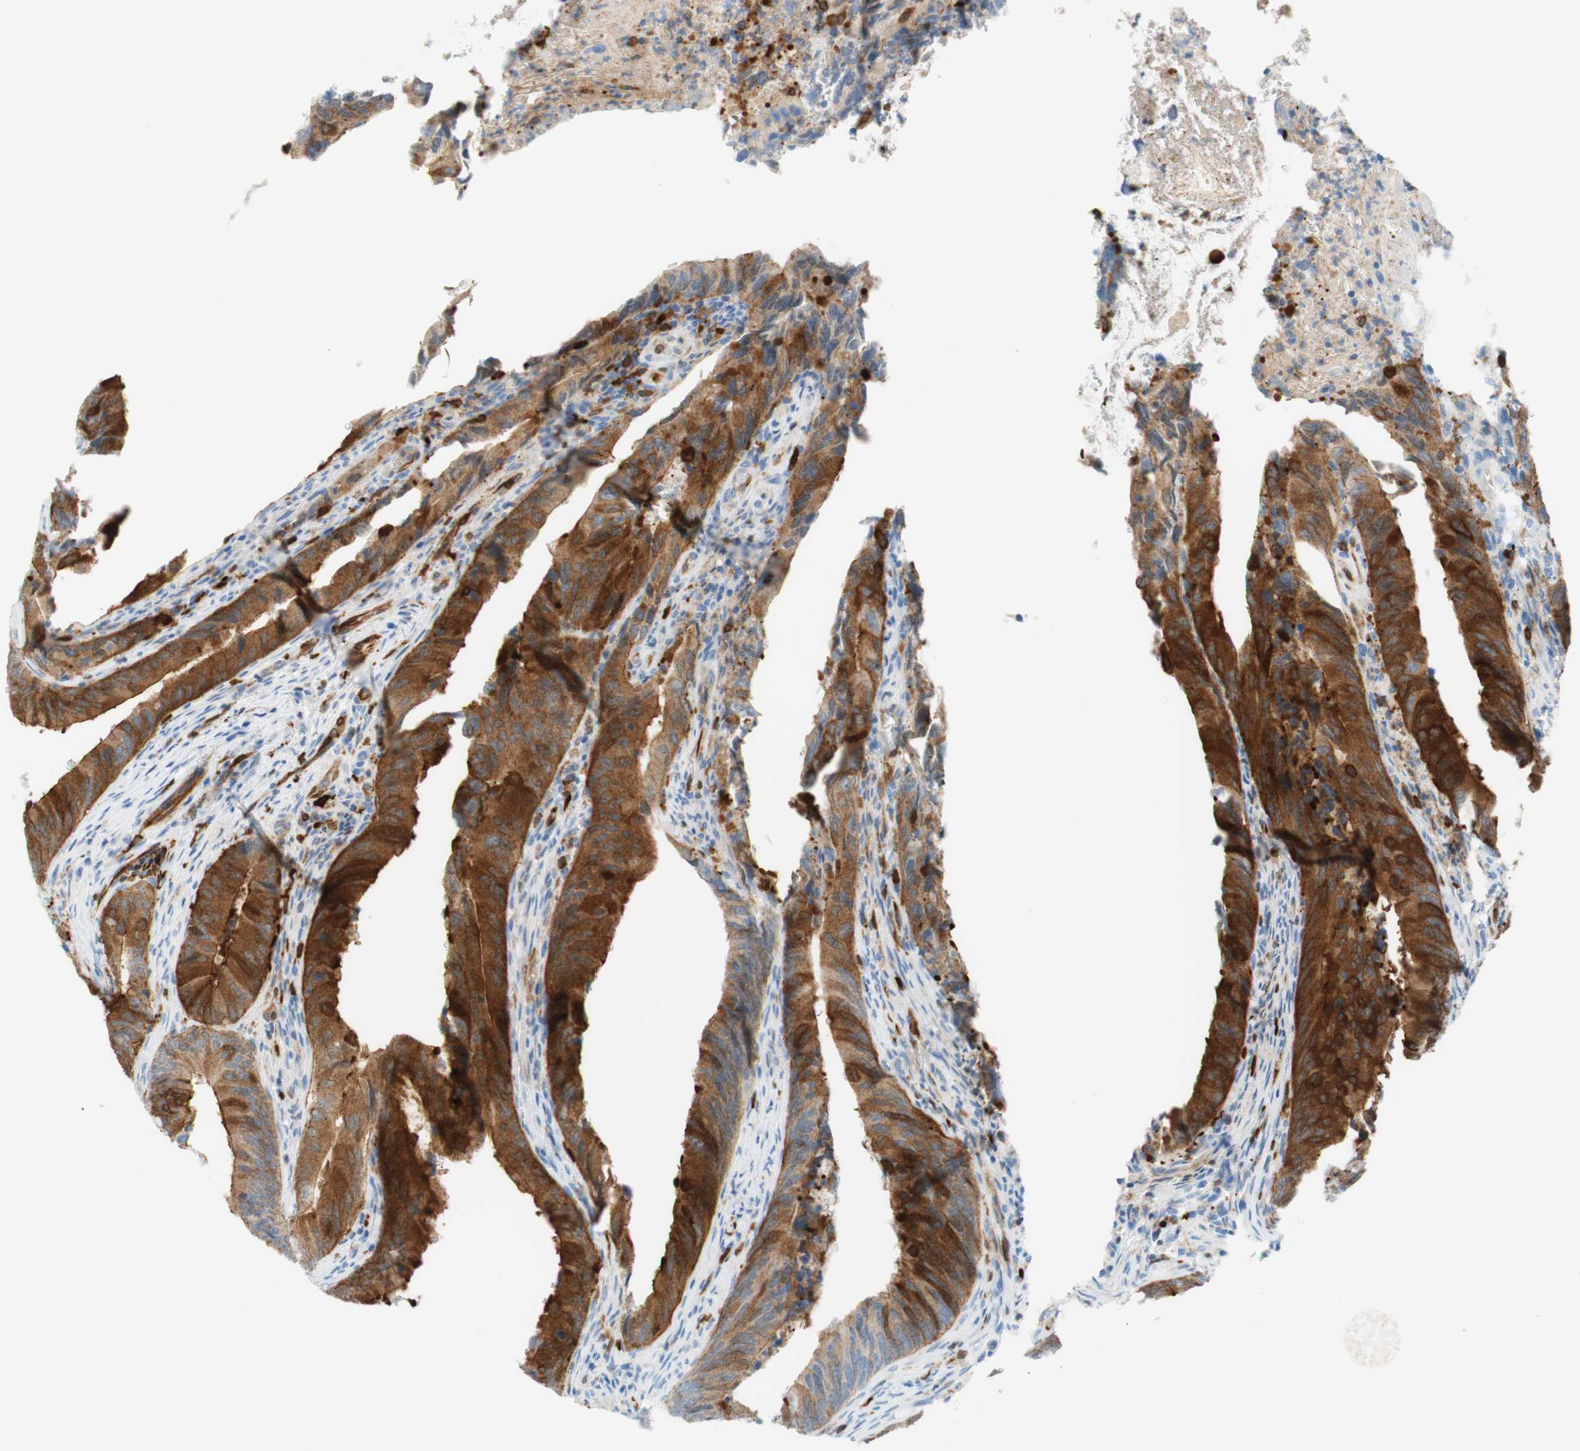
{"staining": {"intensity": "moderate", "quantity": "25%-75%", "location": "cytoplasmic/membranous"}, "tissue": "colorectal cancer", "cell_type": "Tumor cells", "image_type": "cancer", "snomed": [{"axis": "morphology", "description": "Normal tissue, NOS"}, {"axis": "morphology", "description": "Adenocarcinoma, NOS"}, {"axis": "topography", "description": "Colon"}], "caption": "Moderate cytoplasmic/membranous positivity for a protein is identified in approximately 25%-75% of tumor cells of colorectal adenocarcinoma using immunohistochemistry.", "gene": "STMN1", "patient": {"sex": "male", "age": 56}}